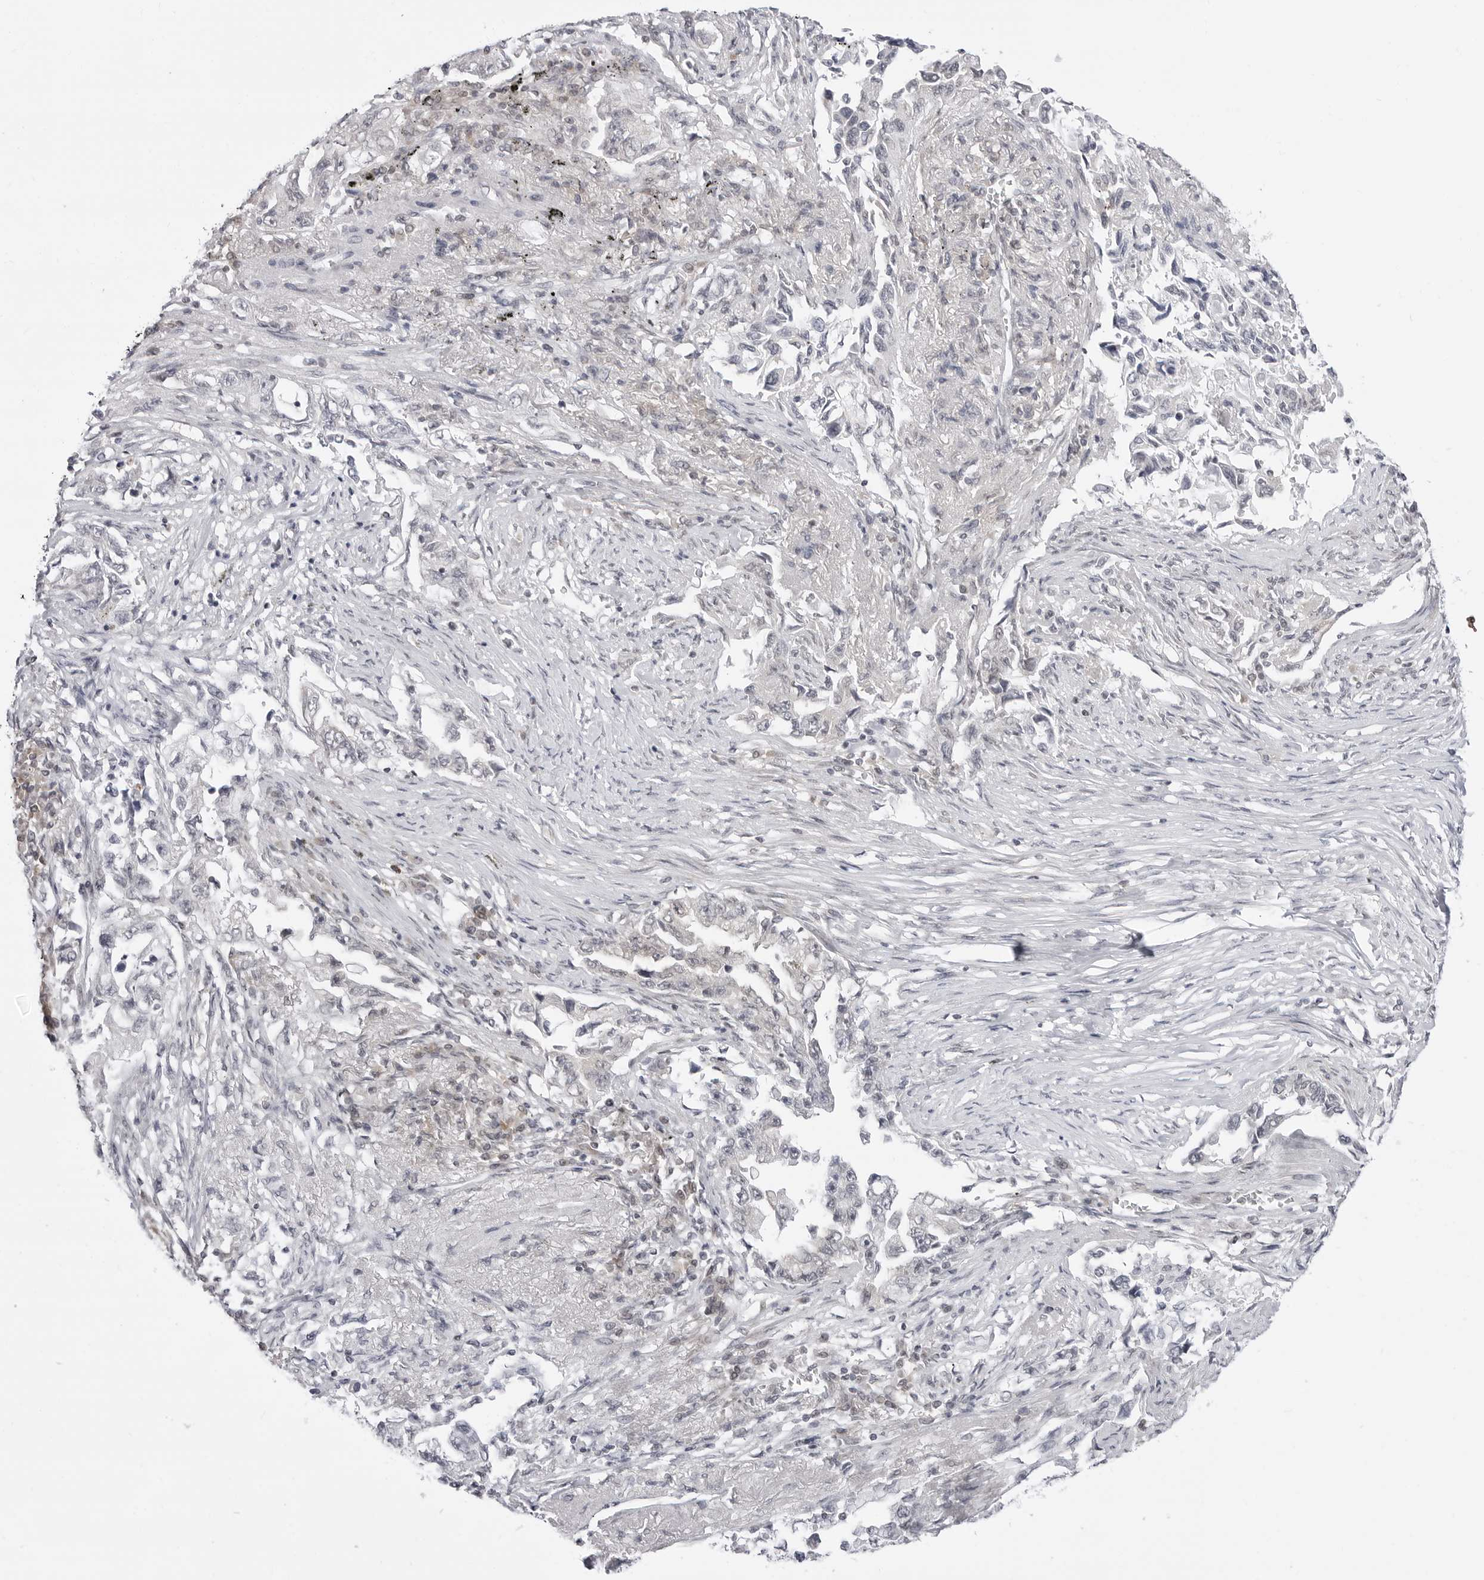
{"staining": {"intensity": "negative", "quantity": "none", "location": "none"}, "tissue": "lung cancer", "cell_type": "Tumor cells", "image_type": "cancer", "snomed": [{"axis": "morphology", "description": "Adenocarcinoma, NOS"}, {"axis": "topography", "description": "Lung"}], "caption": "The micrograph exhibits no significant expression in tumor cells of lung cancer (adenocarcinoma).", "gene": "PPP2R5C", "patient": {"sex": "female", "age": 51}}